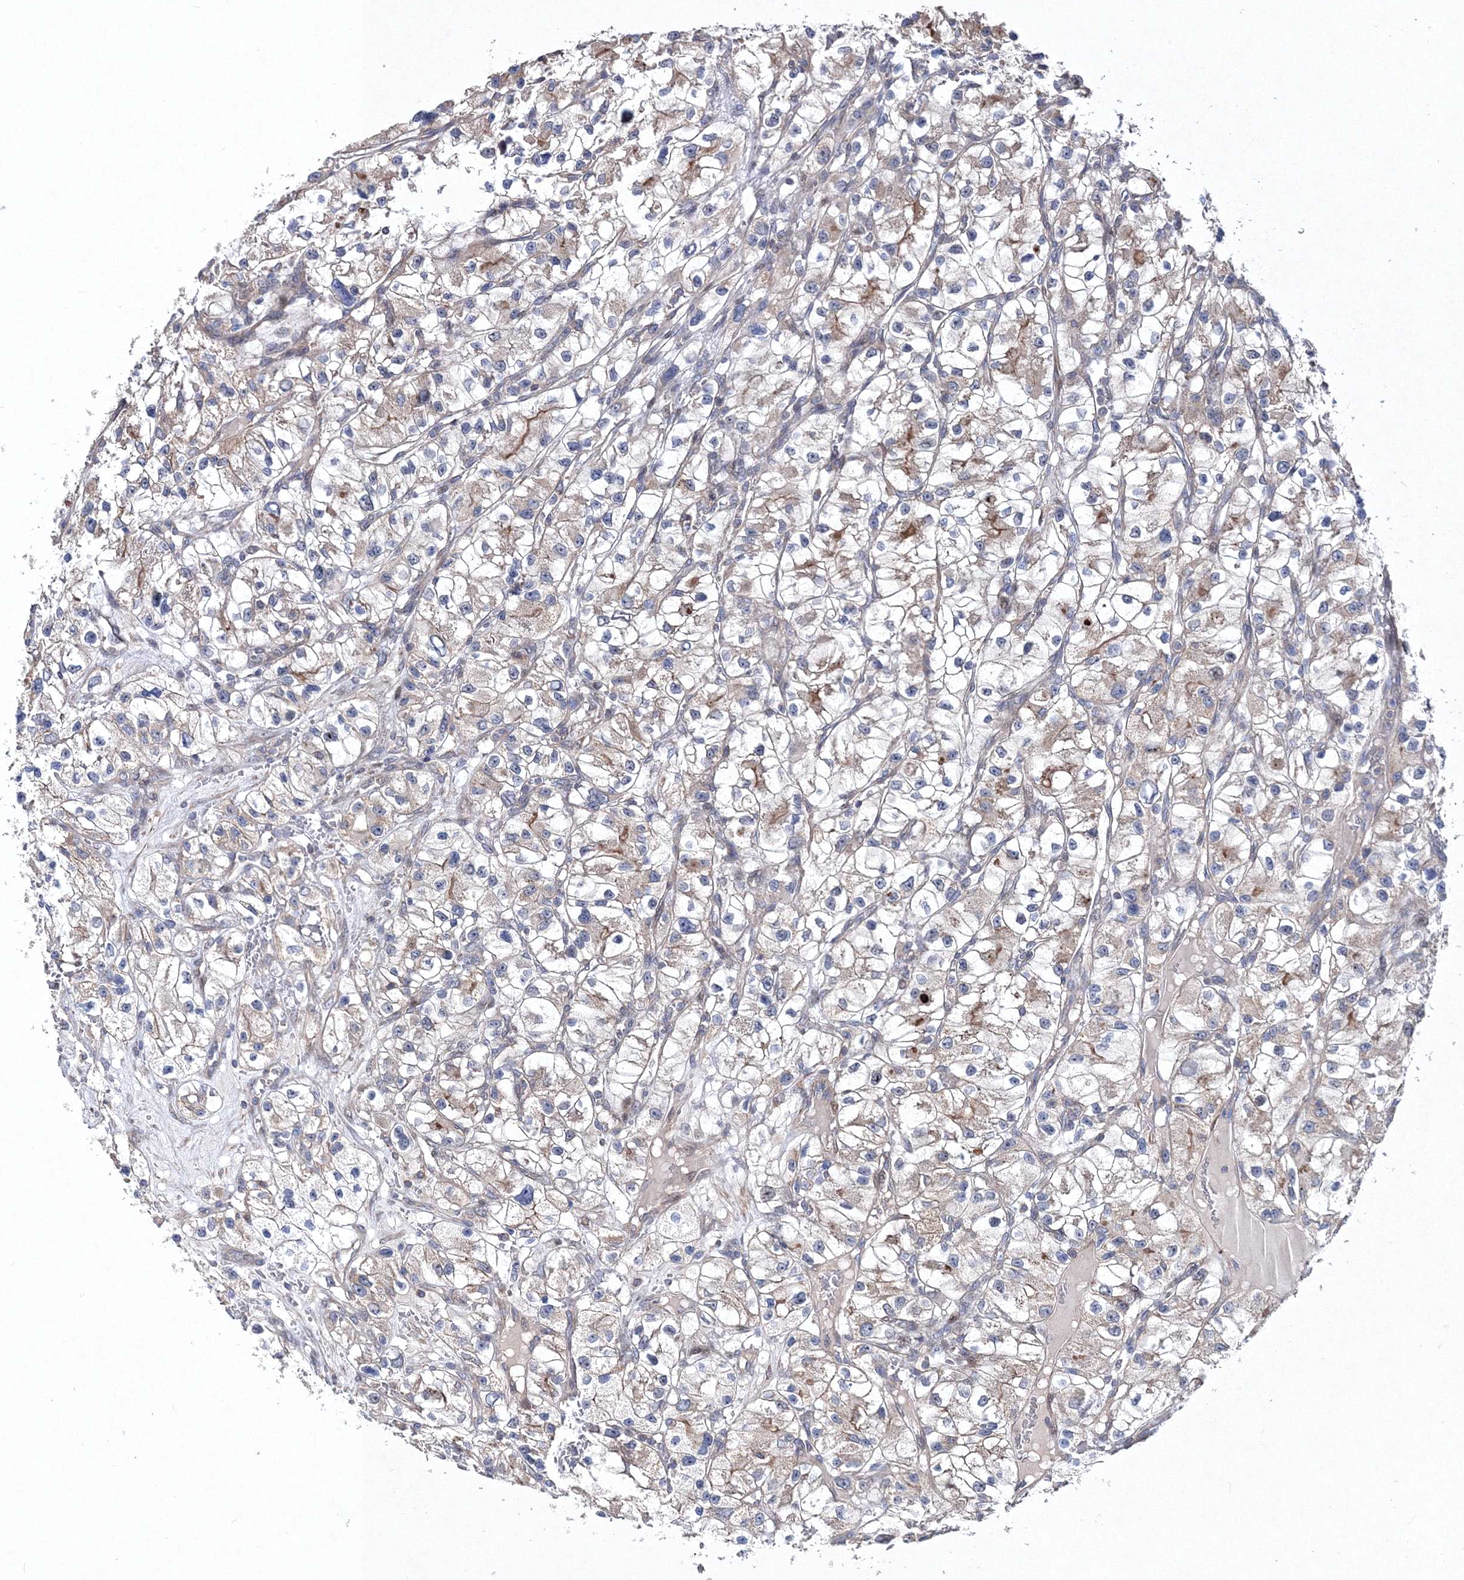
{"staining": {"intensity": "weak", "quantity": "25%-75%", "location": "cytoplasmic/membranous"}, "tissue": "renal cancer", "cell_type": "Tumor cells", "image_type": "cancer", "snomed": [{"axis": "morphology", "description": "Adenocarcinoma, NOS"}, {"axis": "topography", "description": "Kidney"}], "caption": "Immunohistochemistry of renal cancer reveals low levels of weak cytoplasmic/membranous expression in about 25%-75% of tumor cells. The staining is performed using DAB brown chromogen to label protein expression. The nuclei are counter-stained blue using hematoxylin.", "gene": "PPP2R2B", "patient": {"sex": "female", "age": 57}}